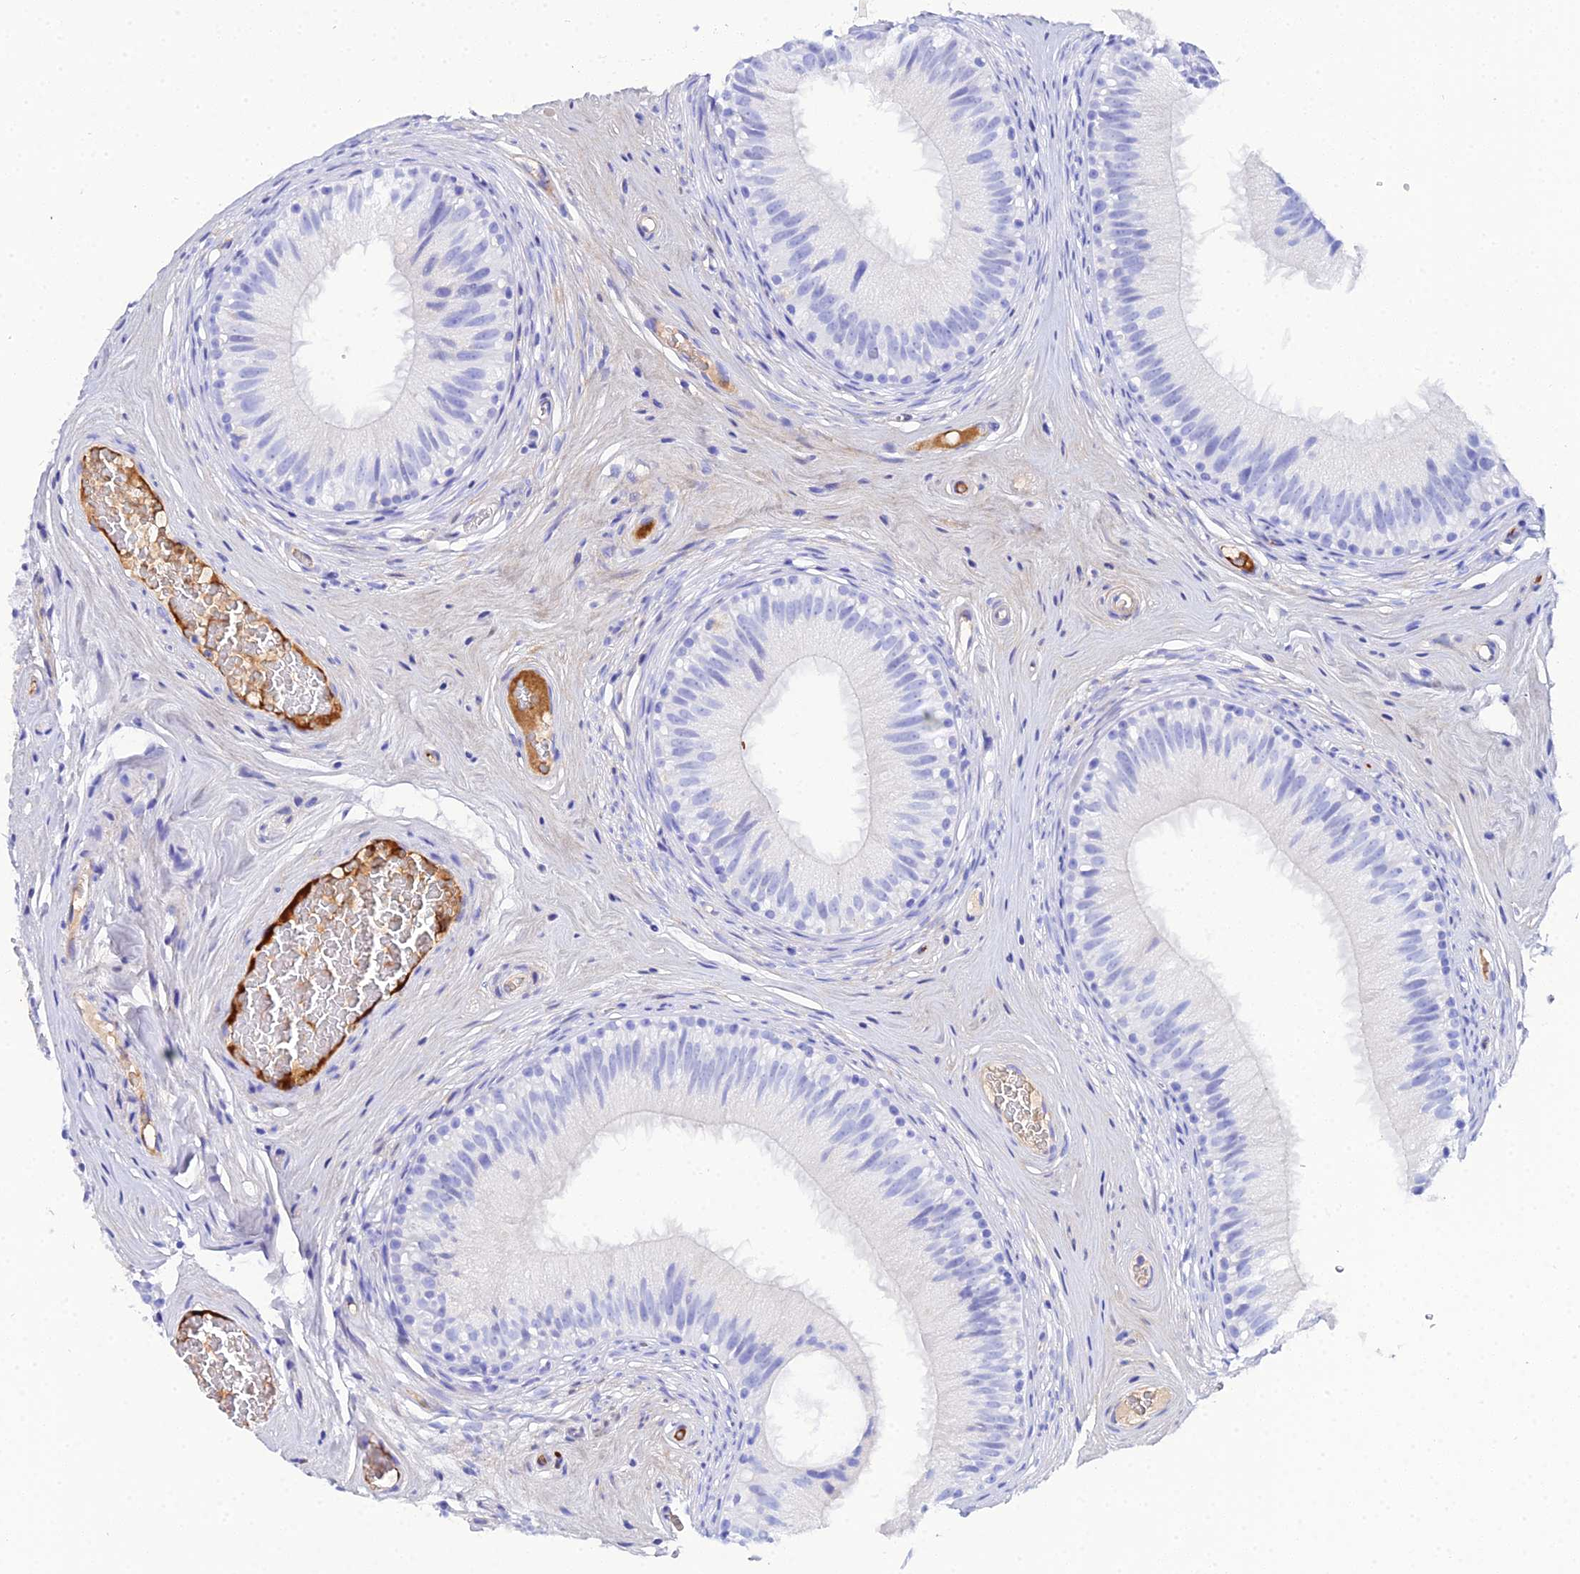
{"staining": {"intensity": "negative", "quantity": "none", "location": "none"}, "tissue": "epididymis", "cell_type": "Glandular cells", "image_type": "normal", "snomed": [{"axis": "morphology", "description": "Normal tissue, NOS"}, {"axis": "topography", "description": "Epididymis"}], "caption": "DAB (3,3'-diaminobenzidine) immunohistochemical staining of normal human epididymis shows no significant staining in glandular cells. (DAB immunohistochemistry (IHC) visualized using brightfield microscopy, high magnification).", "gene": "CELA3A", "patient": {"sex": "male", "age": 45}}